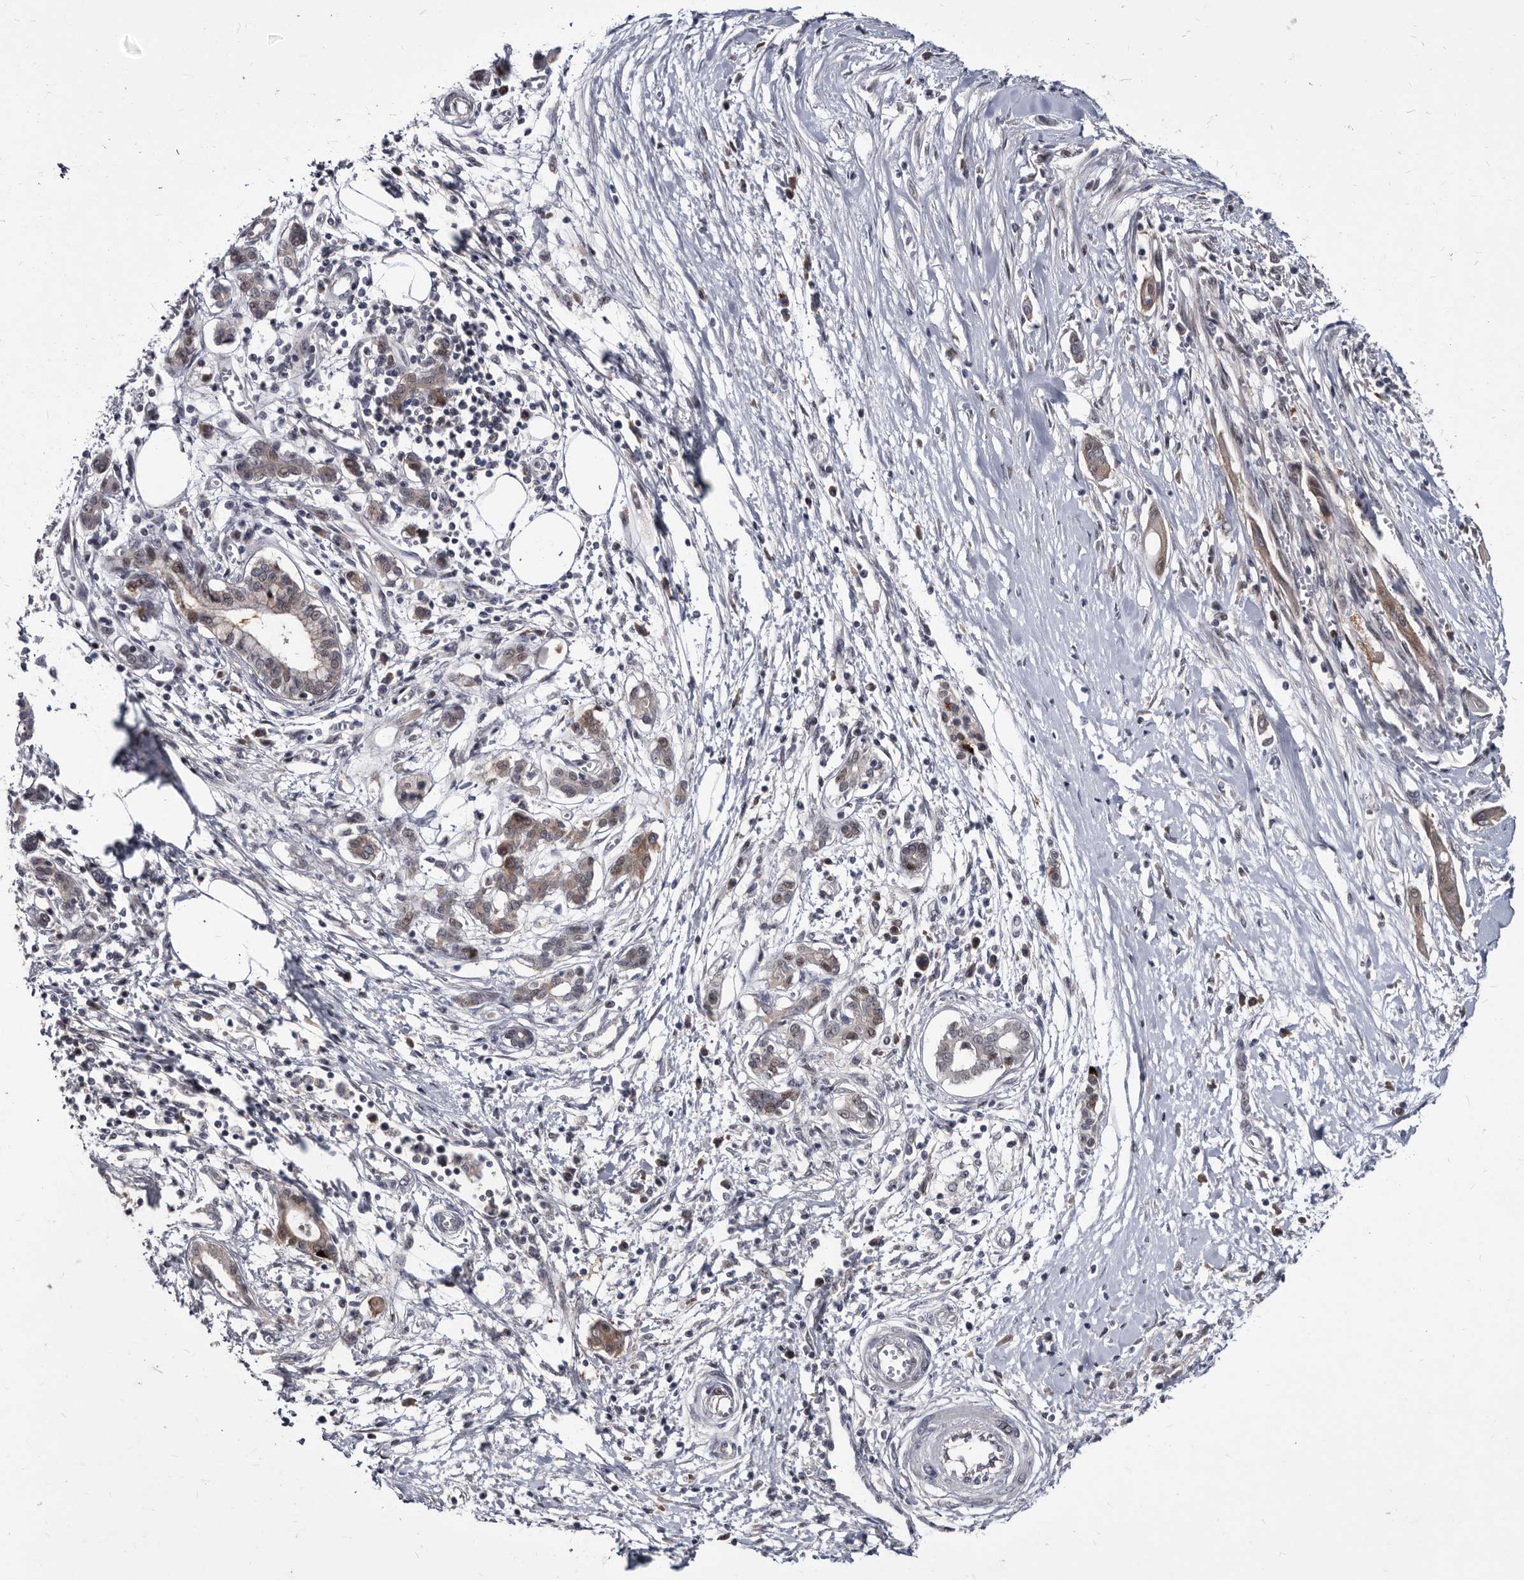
{"staining": {"intensity": "moderate", "quantity": "25%-75%", "location": "cytoplasmic/membranous"}, "tissue": "pancreatic cancer", "cell_type": "Tumor cells", "image_type": "cancer", "snomed": [{"axis": "morphology", "description": "Adenocarcinoma, NOS"}, {"axis": "topography", "description": "Pancreas"}], "caption": "IHC micrograph of neoplastic tissue: pancreatic cancer stained using immunohistochemistry (IHC) demonstrates medium levels of moderate protein expression localized specifically in the cytoplasmic/membranous of tumor cells, appearing as a cytoplasmic/membranous brown color.", "gene": "ABCF2", "patient": {"sex": "male", "age": 58}}